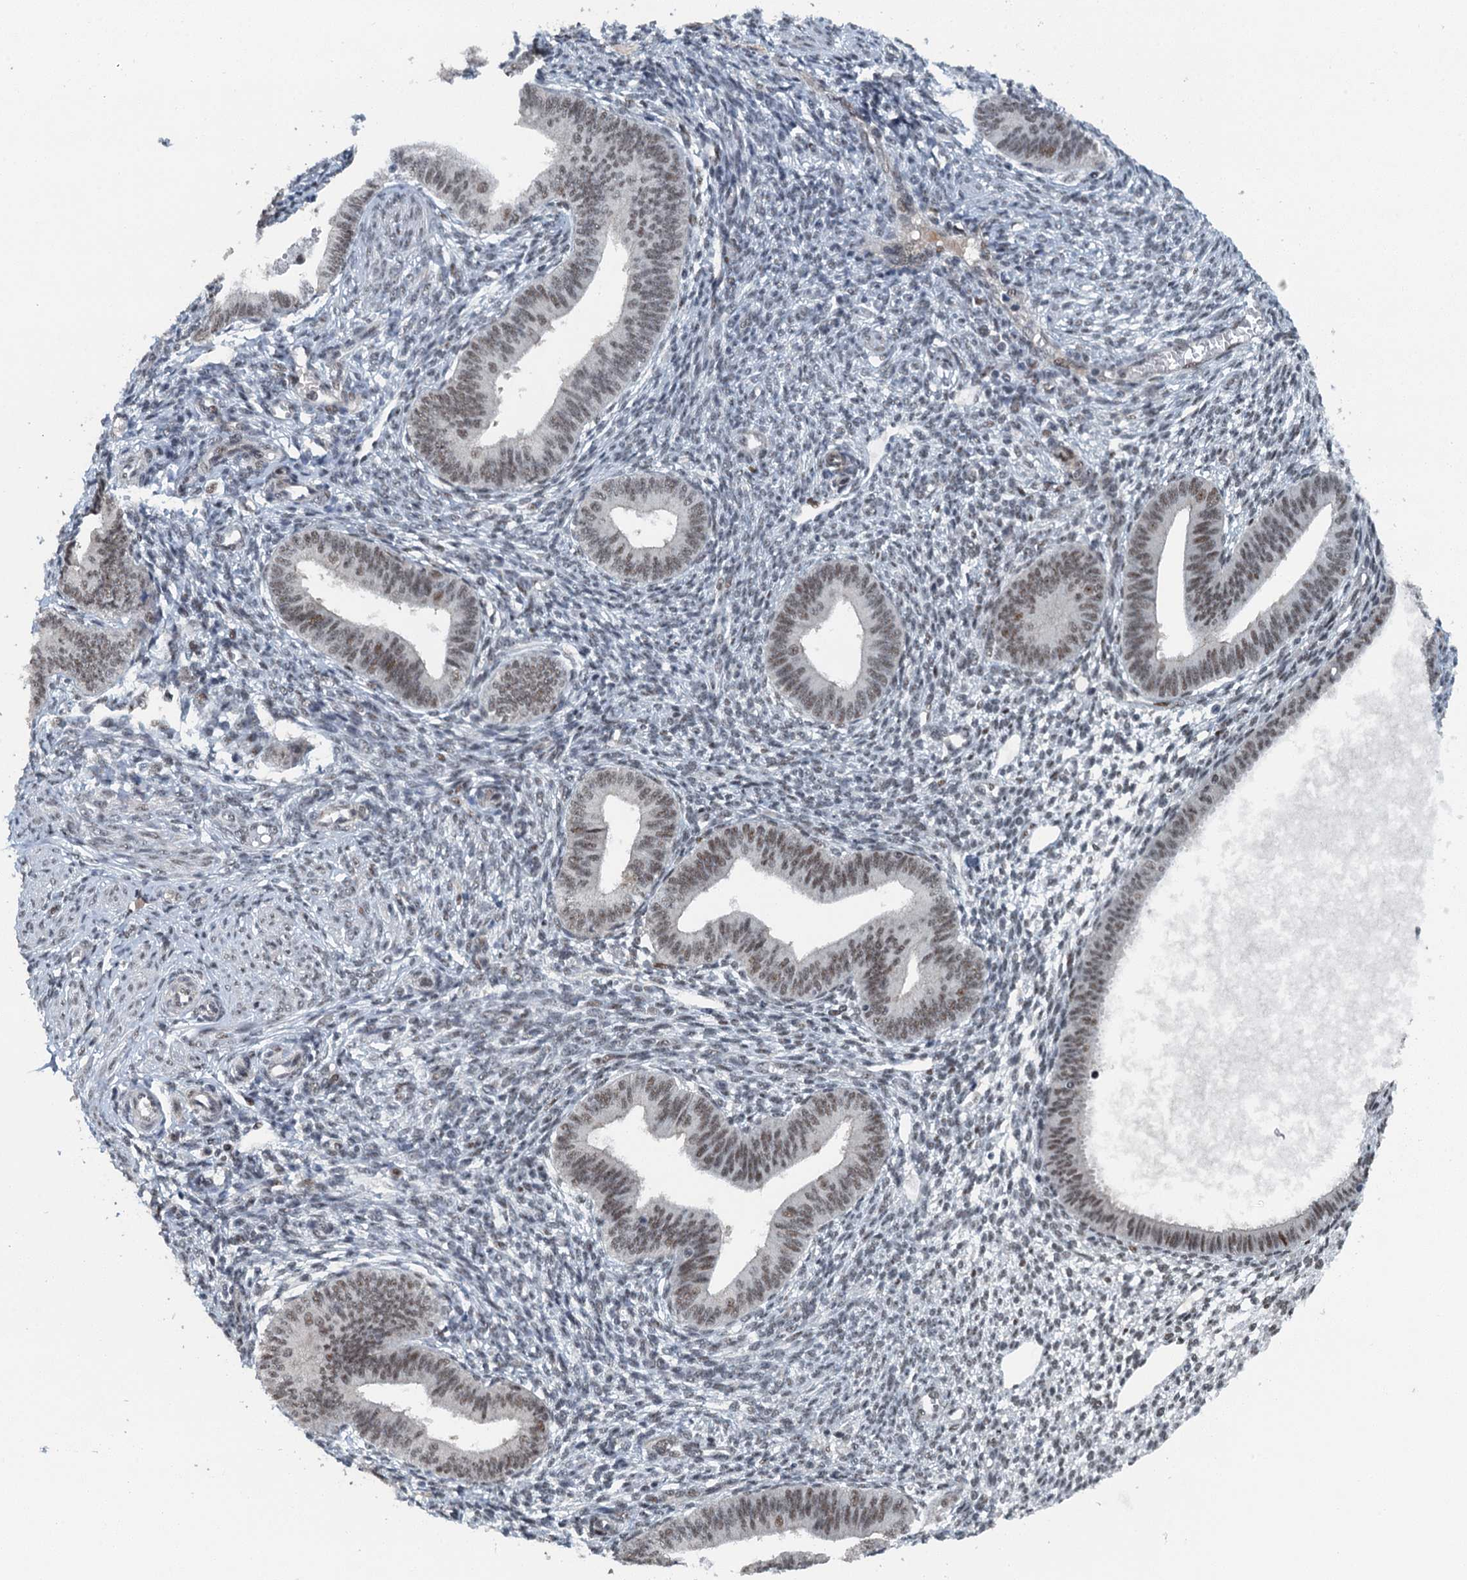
{"staining": {"intensity": "weak", "quantity": "<25%", "location": "nuclear"}, "tissue": "endometrium", "cell_type": "Cells in endometrial stroma", "image_type": "normal", "snomed": [{"axis": "morphology", "description": "Normal tissue, NOS"}, {"axis": "topography", "description": "Endometrium"}], "caption": "Endometrium stained for a protein using immunohistochemistry displays no positivity cells in endometrial stroma.", "gene": "MTA3", "patient": {"sex": "female", "age": 46}}